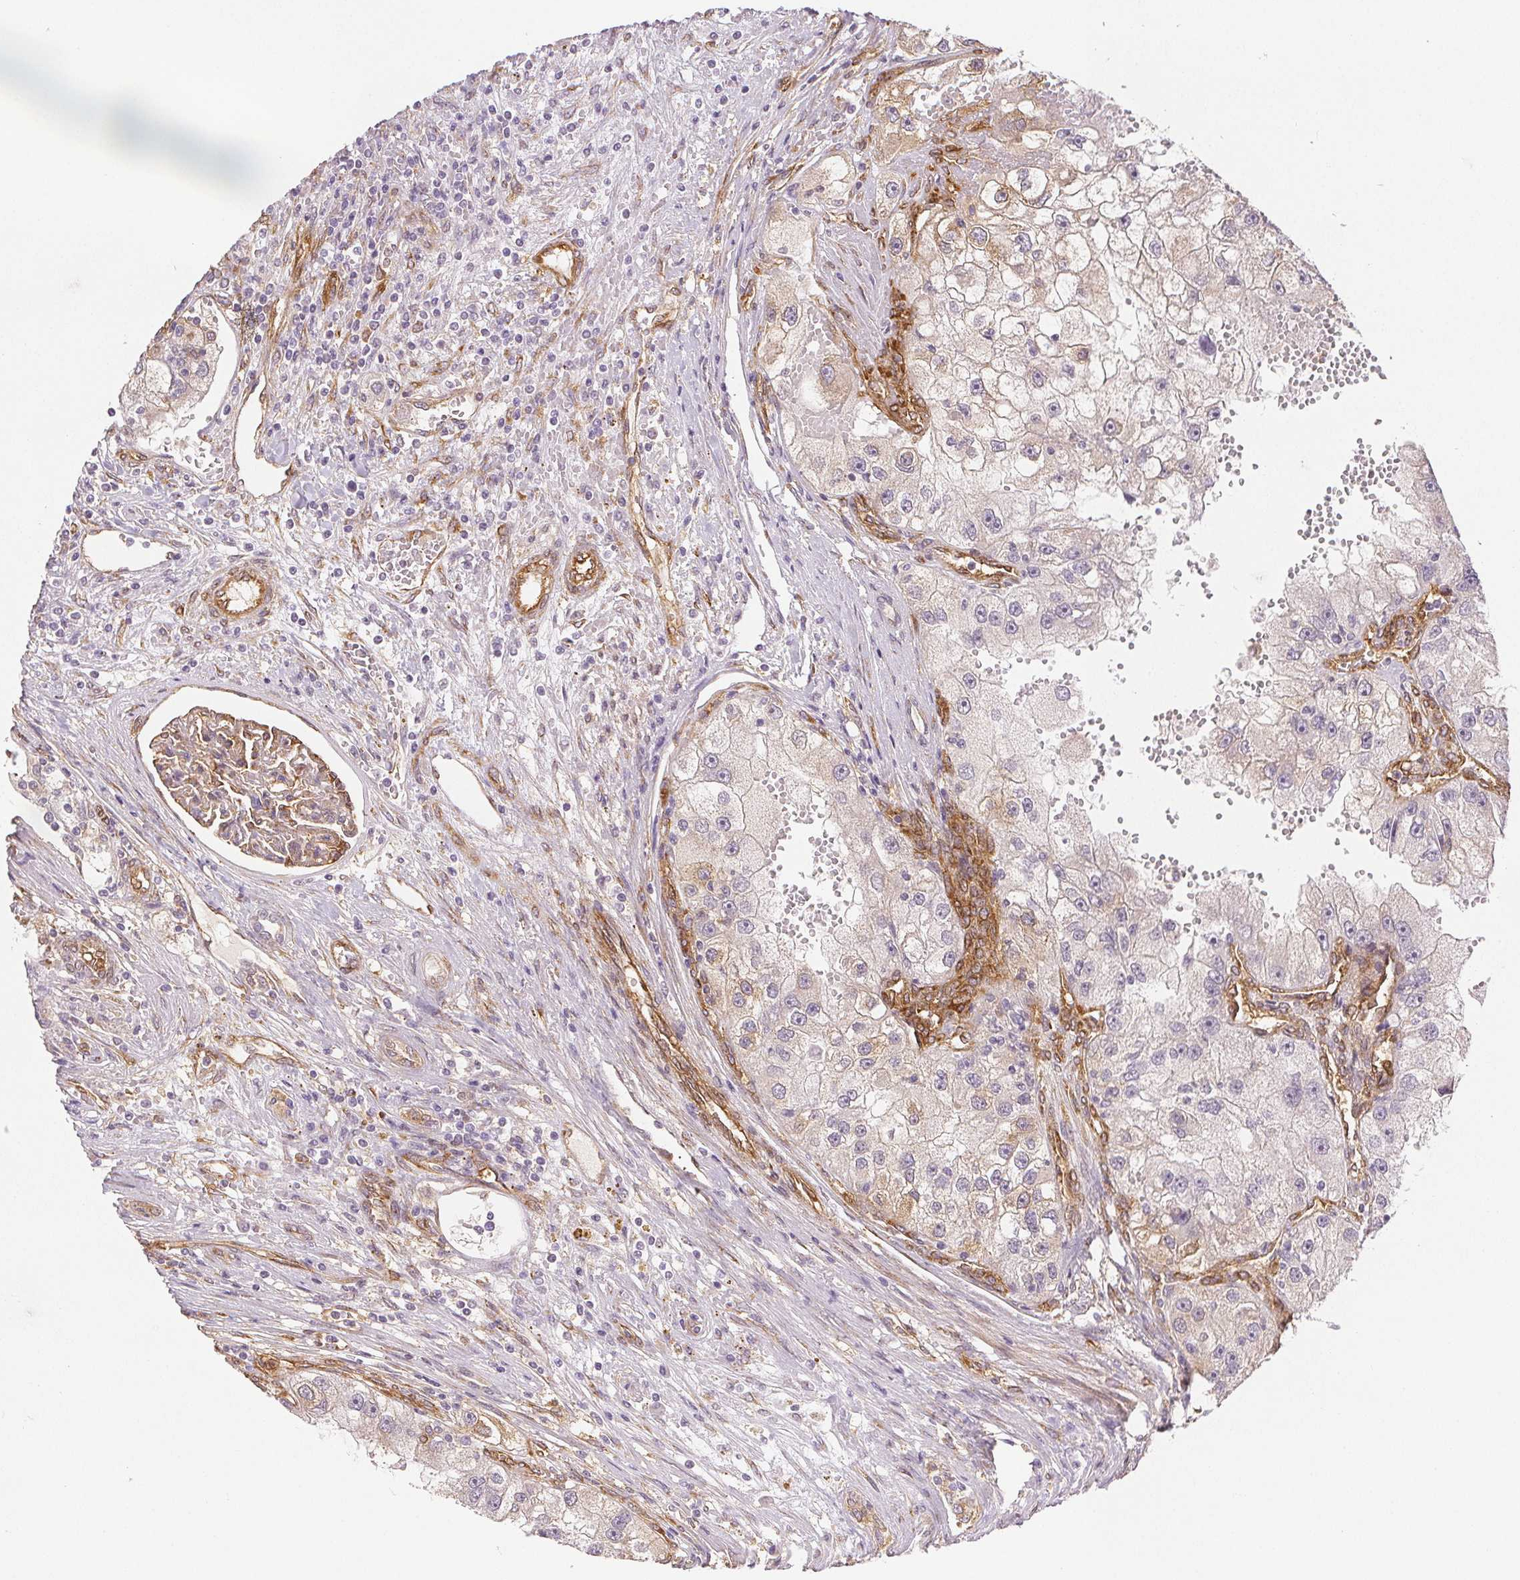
{"staining": {"intensity": "negative", "quantity": "none", "location": "none"}, "tissue": "renal cancer", "cell_type": "Tumor cells", "image_type": "cancer", "snomed": [{"axis": "morphology", "description": "Adenocarcinoma, NOS"}, {"axis": "topography", "description": "Kidney"}], "caption": "This is an immunohistochemistry micrograph of human adenocarcinoma (renal). There is no expression in tumor cells.", "gene": "DIAPH2", "patient": {"sex": "male", "age": 63}}